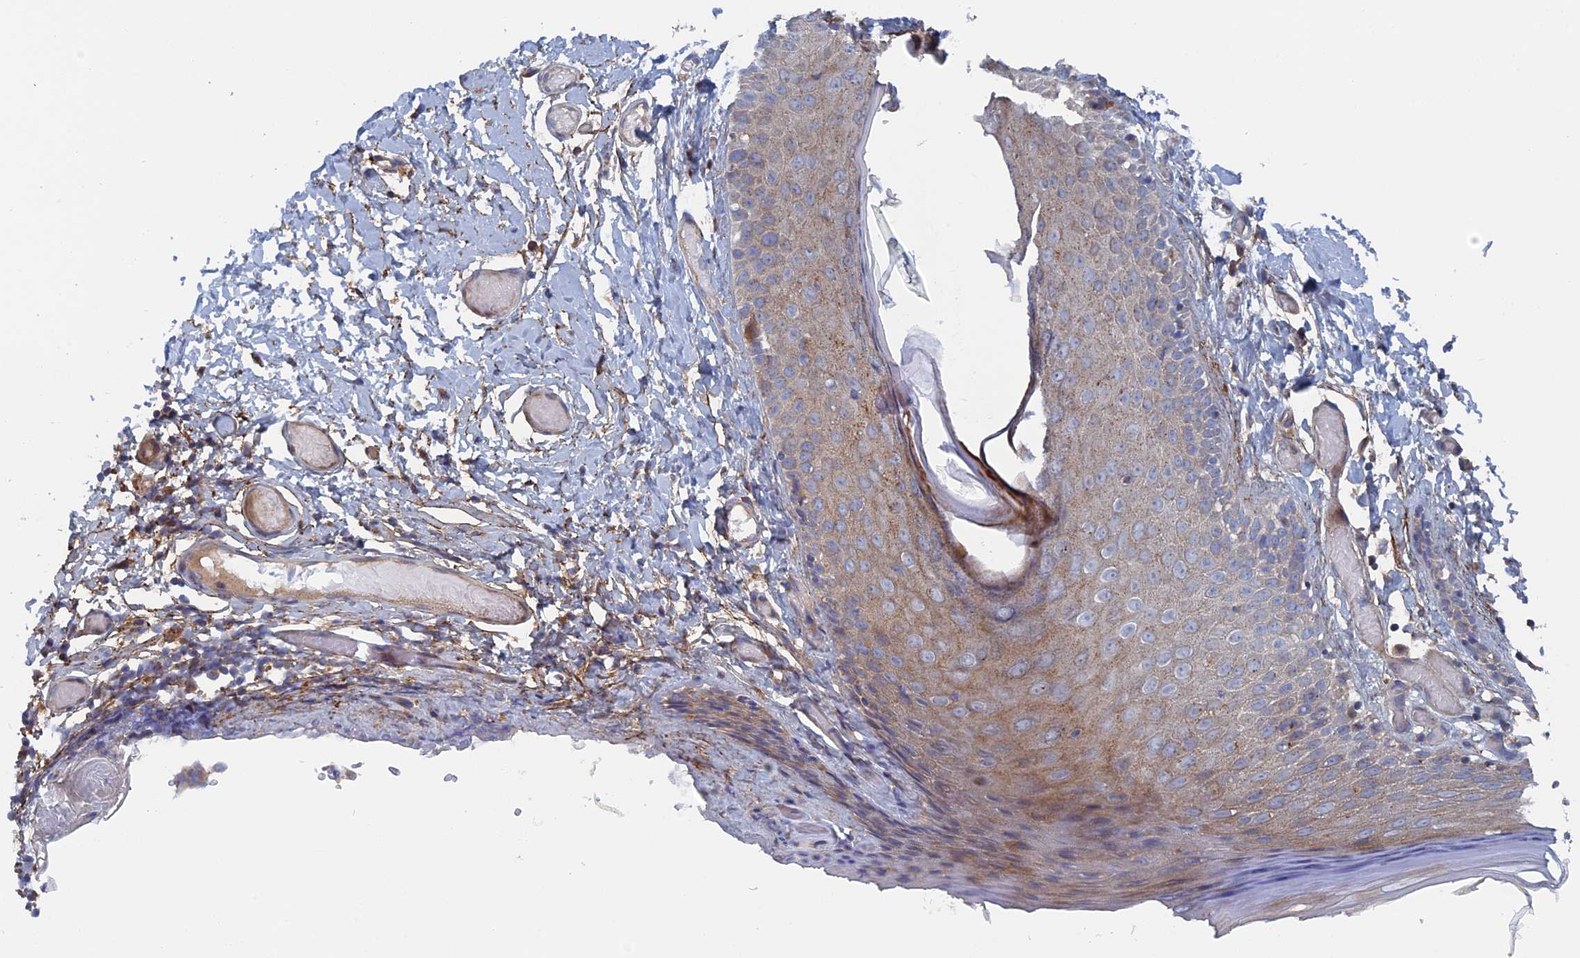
{"staining": {"intensity": "moderate", "quantity": "25%-75%", "location": "cytoplasmic/membranous"}, "tissue": "skin", "cell_type": "Epidermal cells", "image_type": "normal", "snomed": [{"axis": "morphology", "description": "Normal tissue, NOS"}, {"axis": "topography", "description": "Adipose tissue"}, {"axis": "topography", "description": "Vascular tissue"}, {"axis": "topography", "description": "Vulva"}, {"axis": "topography", "description": "Peripheral nerve tissue"}], "caption": "A brown stain highlights moderate cytoplasmic/membranous positivity of a protein in epidermal cells of unremarkable skin. (brown staining indicates protein expression, while blue staining denotes nuclei).", "gene": "TMEM196", "patient": {"sex": "female", "age": 86}}